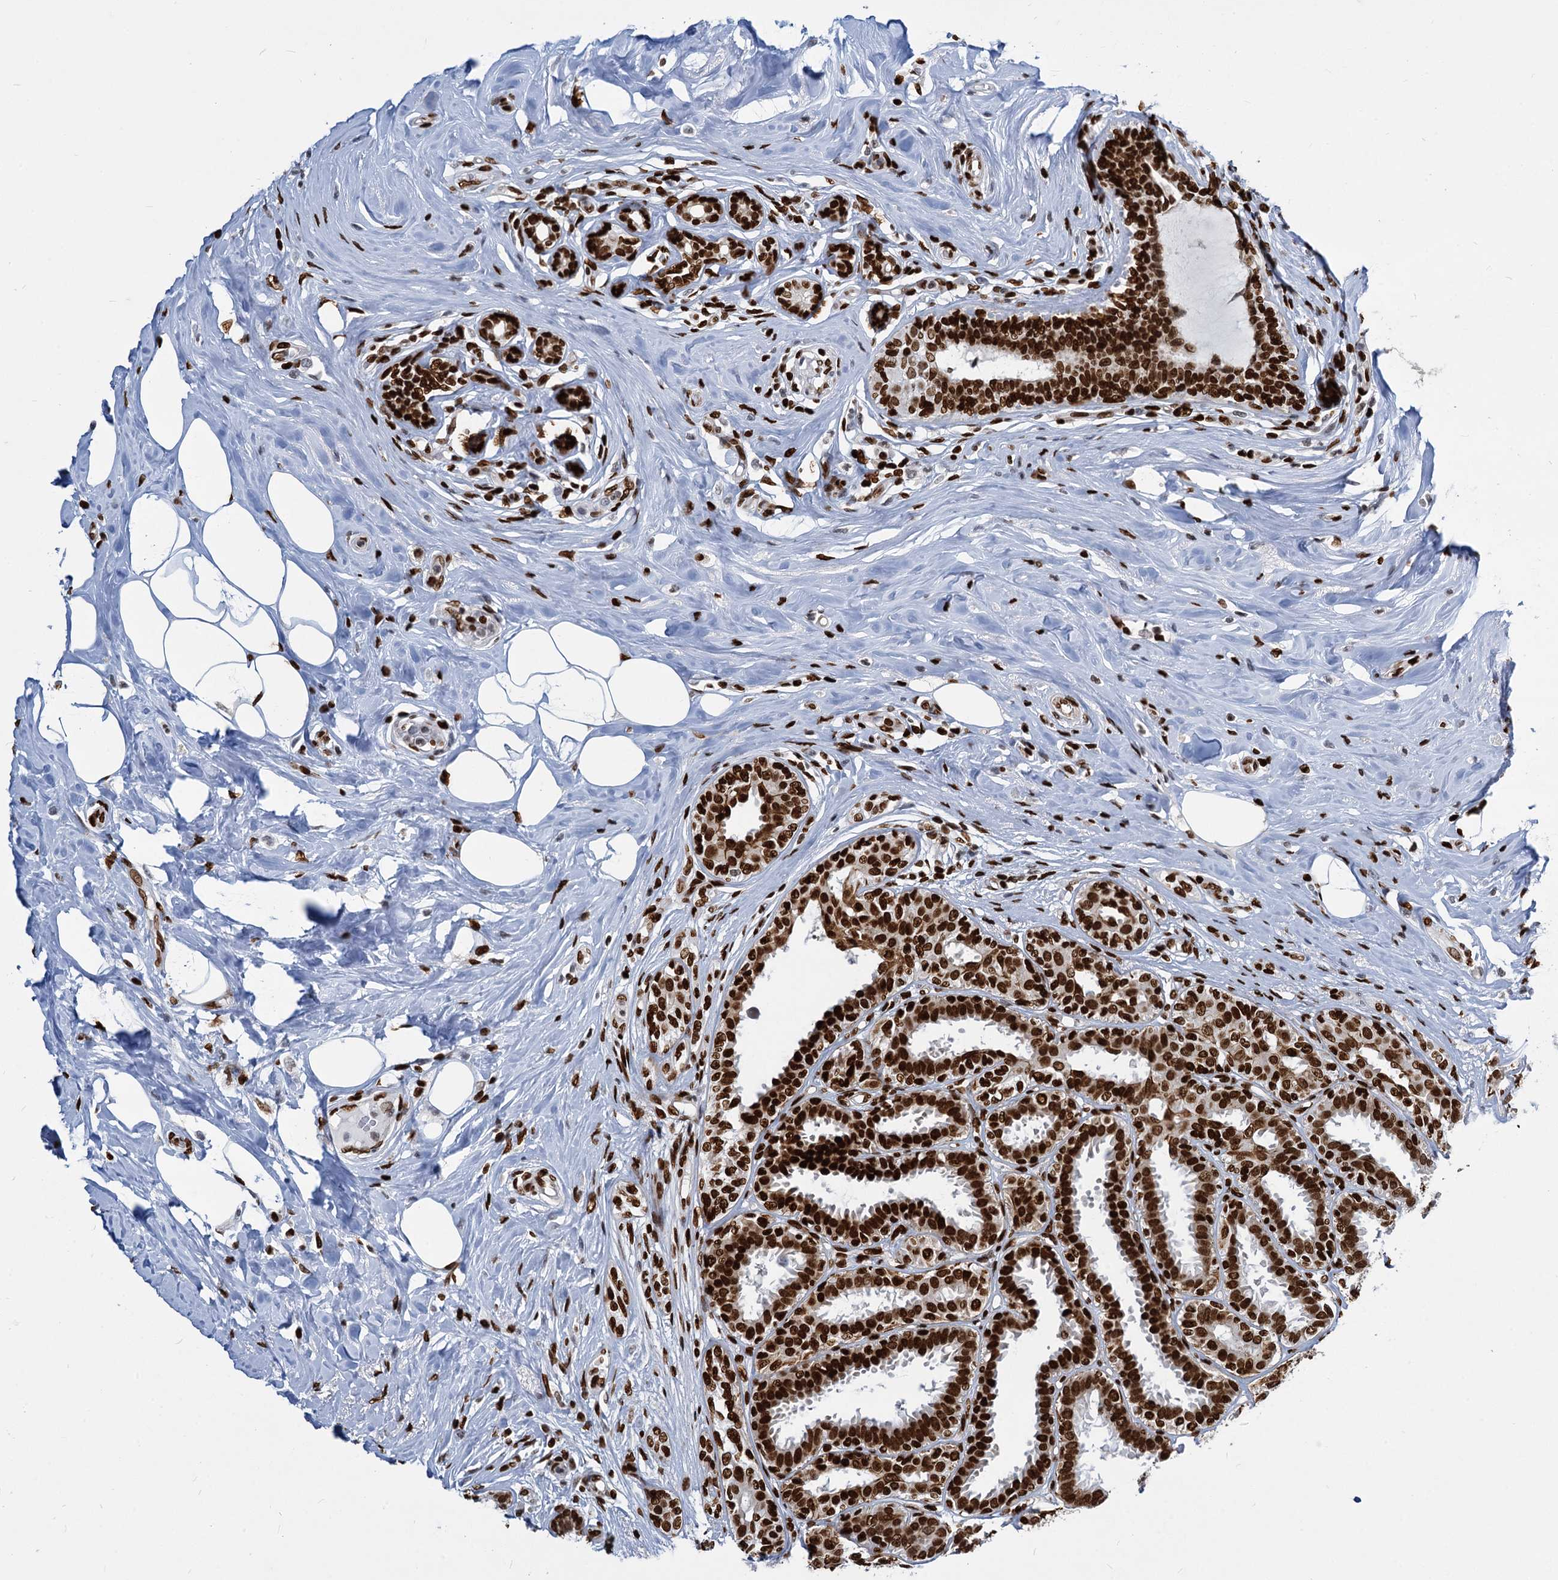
{"staining": {"intensity": "strong", "quantity": ">75%", "location": "nuclear"}, "tissue": "breast cancer", "cell_type": "Tumor cells", "image_type": "cancer", "snomed": [{"axis": "morphology", "description": "Lobular carcinoma"}, {"axis": "topography", "description": "Breast"}], "caption": "Human breast lobular carcinoma stained with a protein marker demonstrates strong staining in tumor cells.", "gene": "MECP2", "patient": {"sex": "female", "age": 51}}